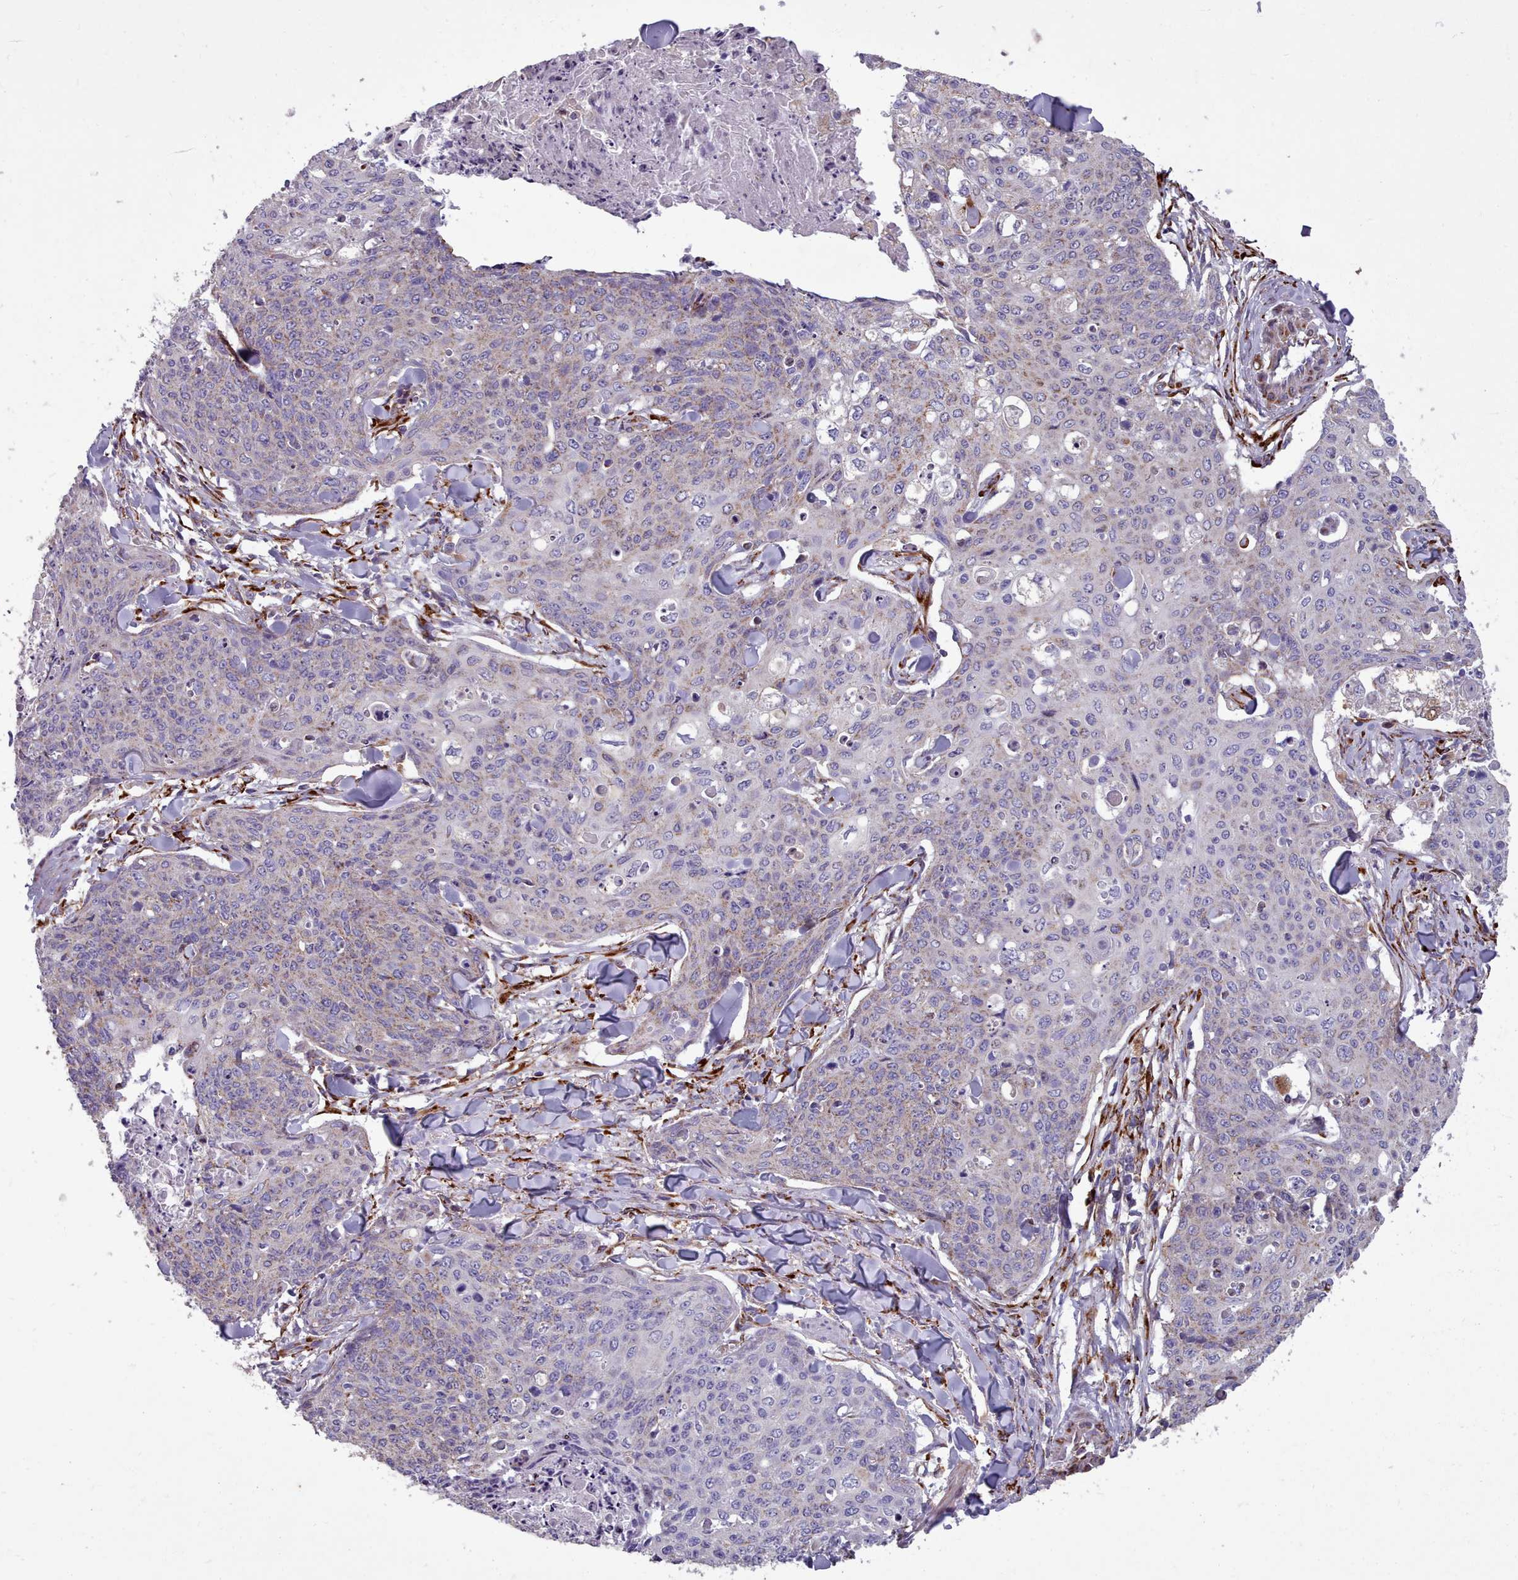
{"staining": {"intensity": "weak", "quantity": "<25%", "location": "cytoplasmic/membranous"}, "tissue": "skin cancer", "cell_type": "Tumor cells", "image_type": "cancer", "snomed": [{"axis": "morphology", "description": "Squamous cell carcinoma, NOS"}, {"axis": "topography", "description": "Skin"}, {"axis": "topography", "description": "Vulva"}], "caption": "Immunohistochemistry (IHC) histopathology image of neoplastic tissue: skin cancer stained with DAB (3,3'-diaminobenzidine) reveals no significant protein staining in tumor cells.", "gene": "FKBP10", "patient": {"sex": "female", "age": 85}}